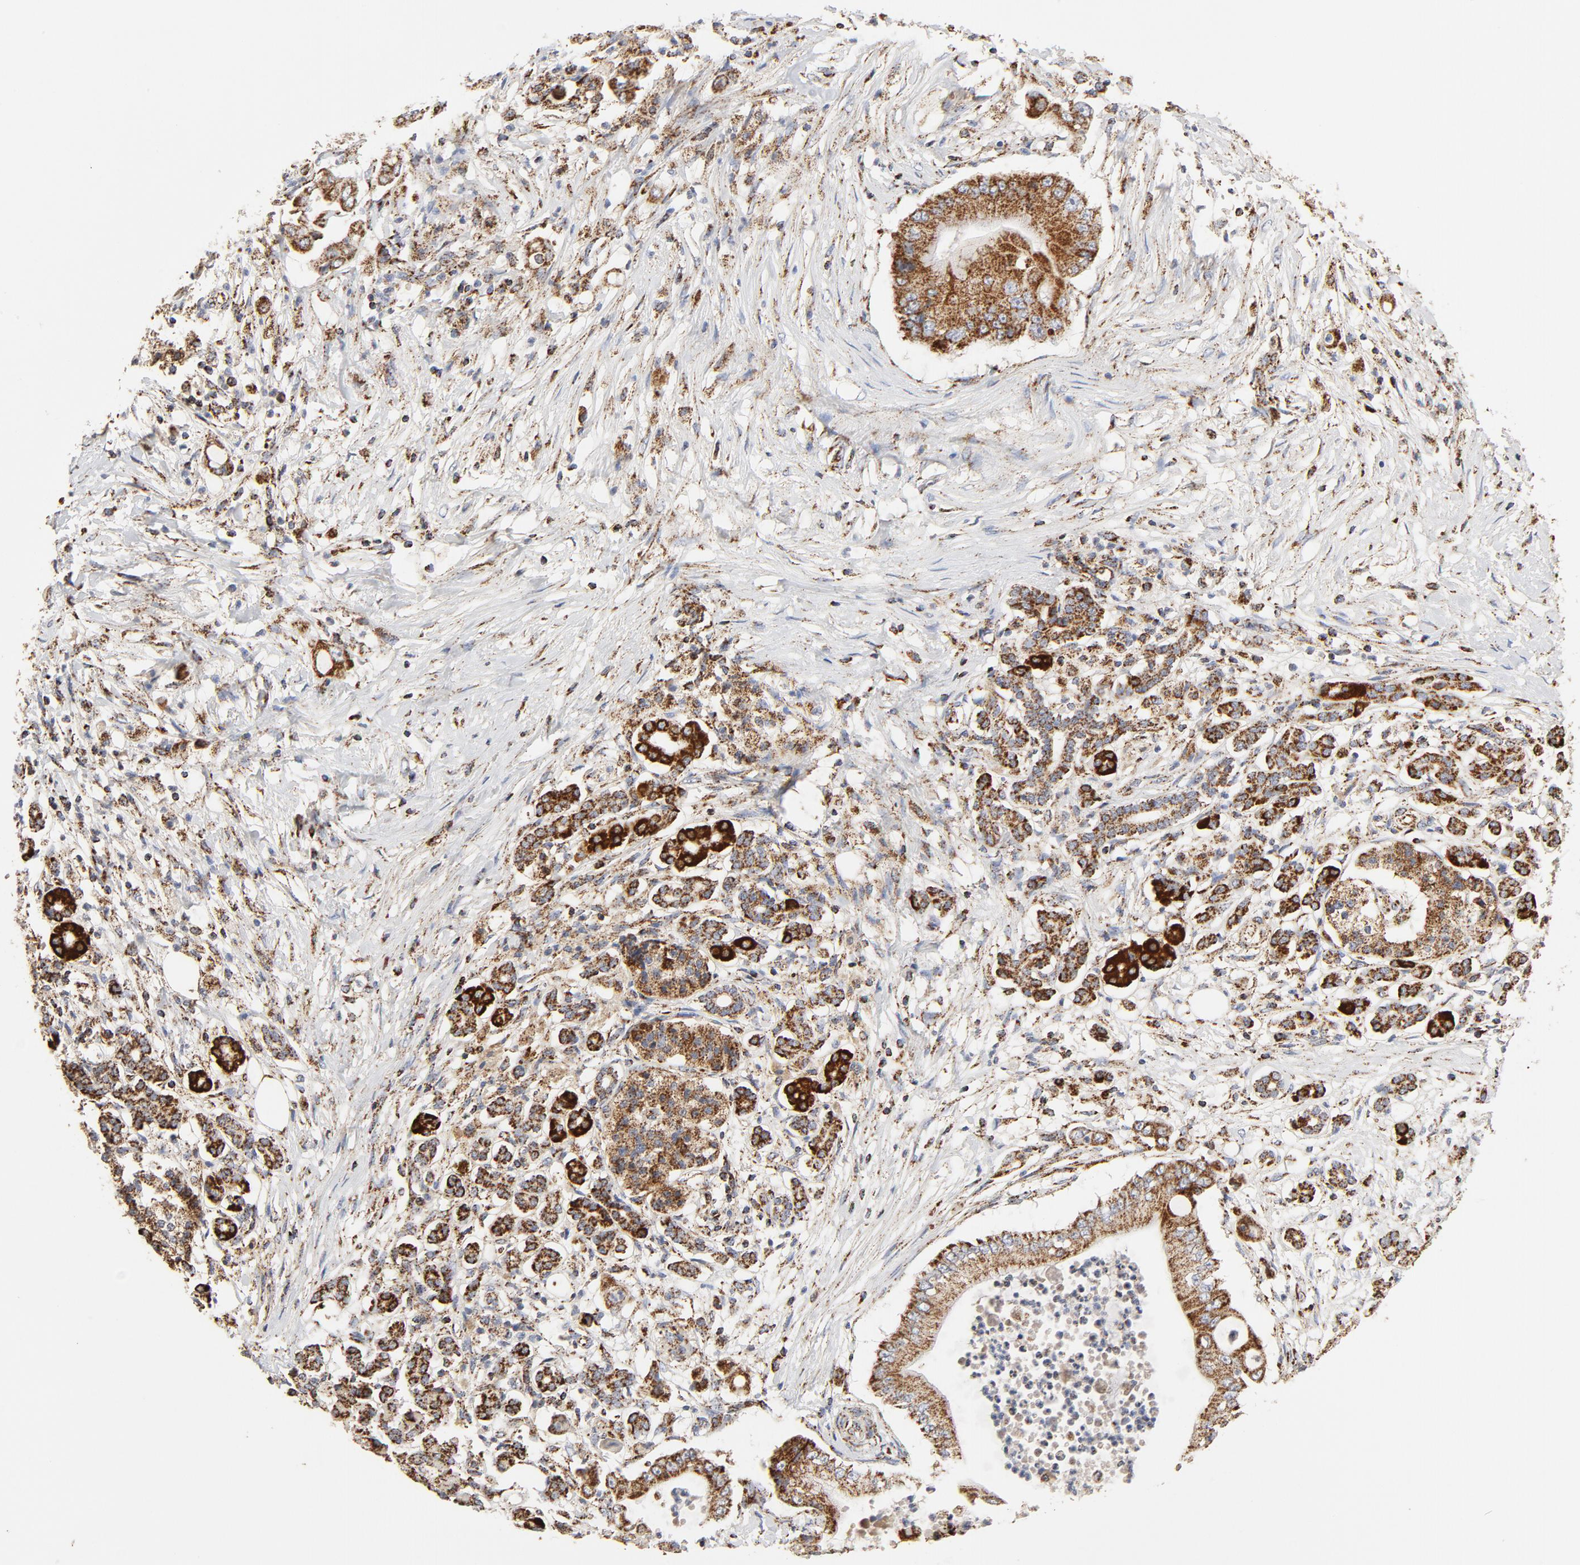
{"staining": {"intensity": "strong", "quantity": ">75%", "location": "cytoplasmic/membranous"}, "tissue": "pancreatic cancer", "cell_type": "Tumor cells", "image_type": "cancer", "snomed": [{"axis": "morphology", "description": "Adenocarcinoma, NOS"}, {"axis": "topography", "description": "Pancreas"}], "caption": "Immunohistochemistry staining of pancreatic cancer (adenocarcinoma), which shows high levels of strong cytoplasmic/membranous staining in approximately >75% of tumor cells indicating strong cytoplasmic/membranous protein positivity. The staining was performed using DAB (brown) for protein detection and nuclei were counterstained in hematoxylin (blue).", "gene": "PCNX4", "patient": {"sex": "male", "age": 62}}